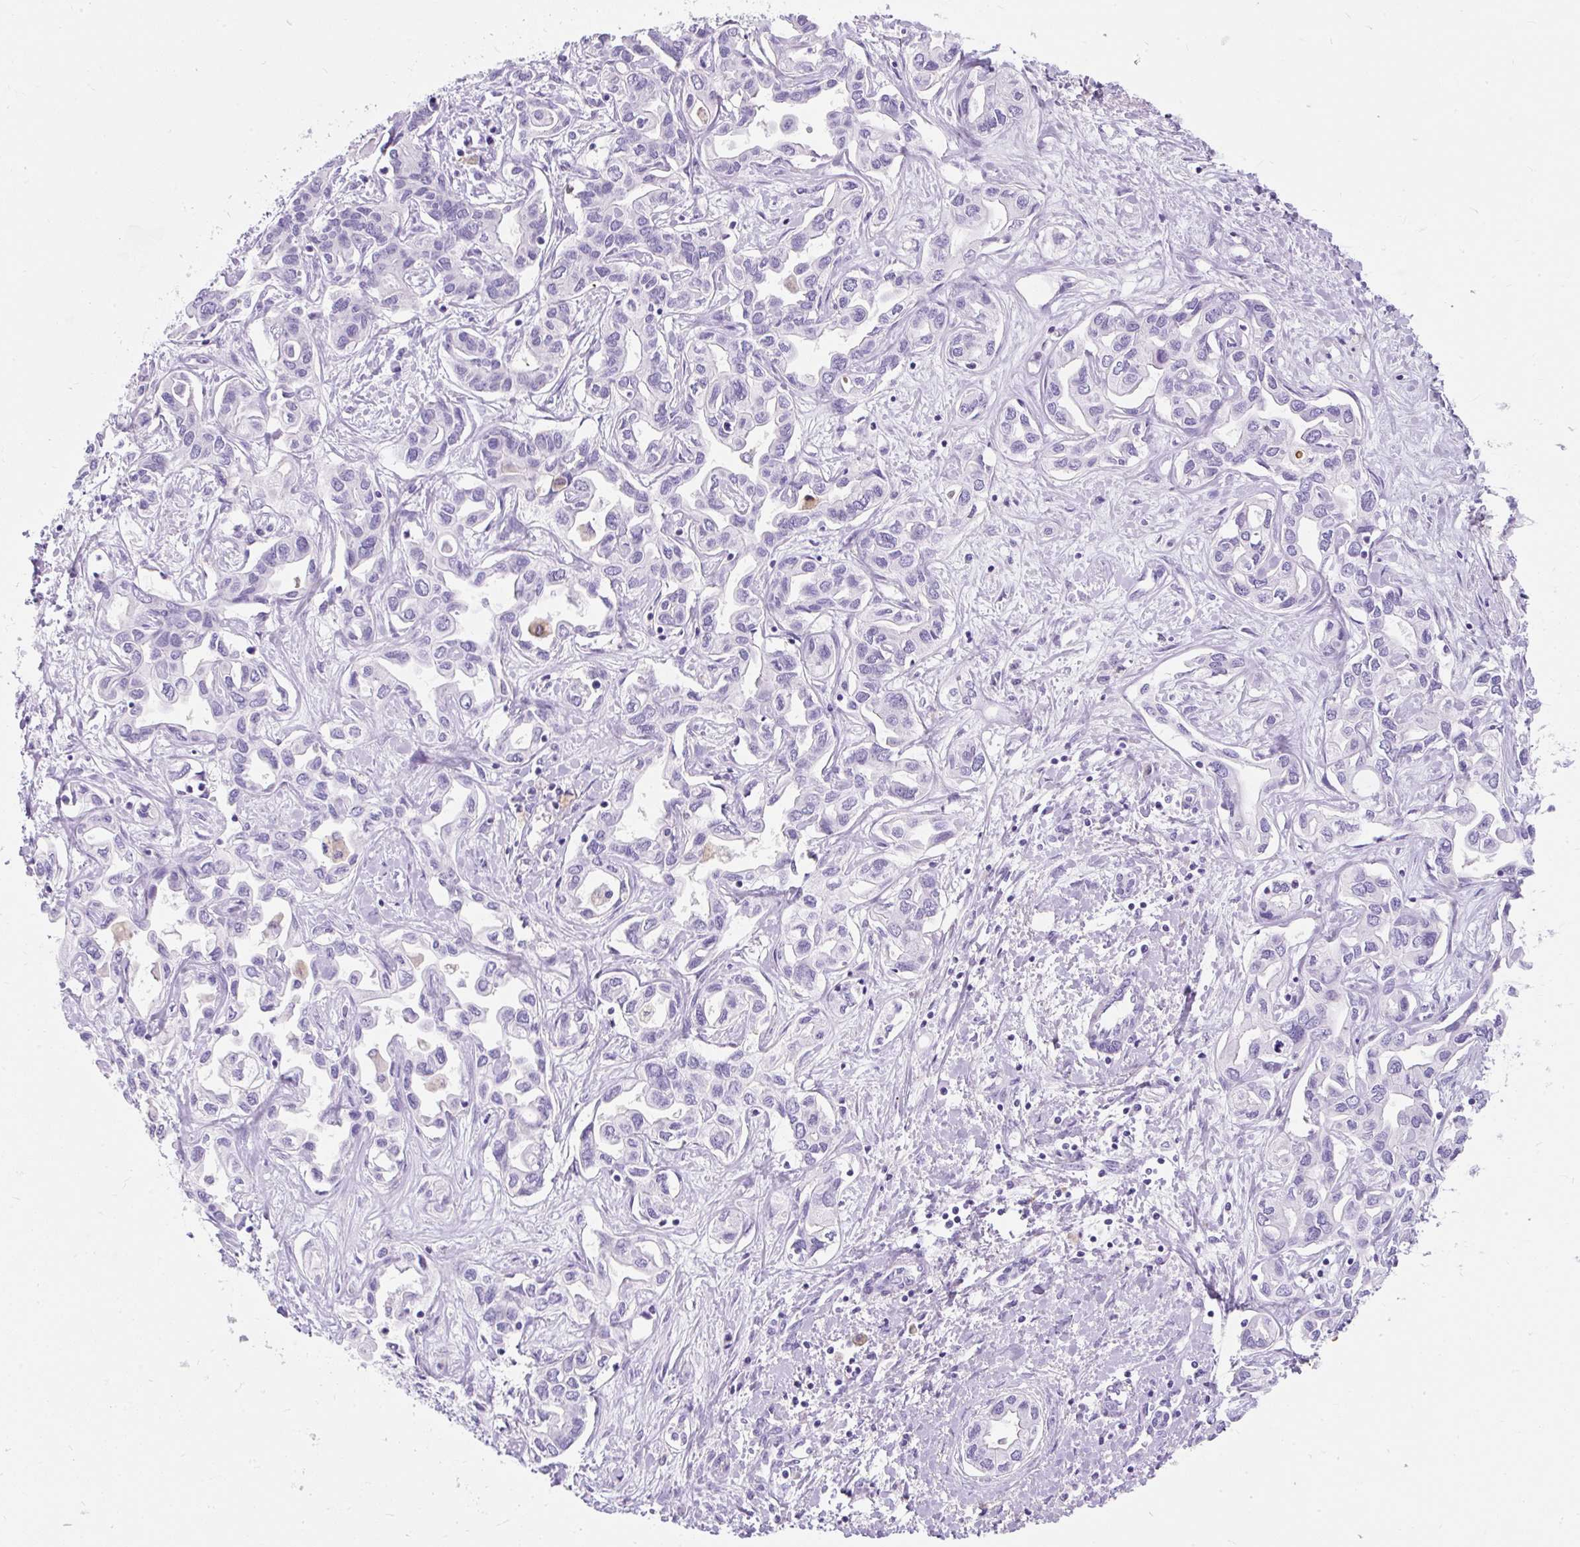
{"staining": {"intensity": "negative", "quantity": "none", "location": "none"}, "tissue": "liver cancer", "cell_type": "Tumor cells", "image_type": "cancer", "snomed": [{"axis": "morphology", "description": "Cholangiocarcinoma"}, {"axis": "topography", "description": "Liver"}], "caption": "This histopathology image is of liver cancer (cholangiocarcinoma) stained with IHC to label a protein in brown with the nuclei are counter-stained blue. There is no staining in tumor cells.", "gene": "APOC4-APOC2", "patient": {"sex": "female", "age": 64}}